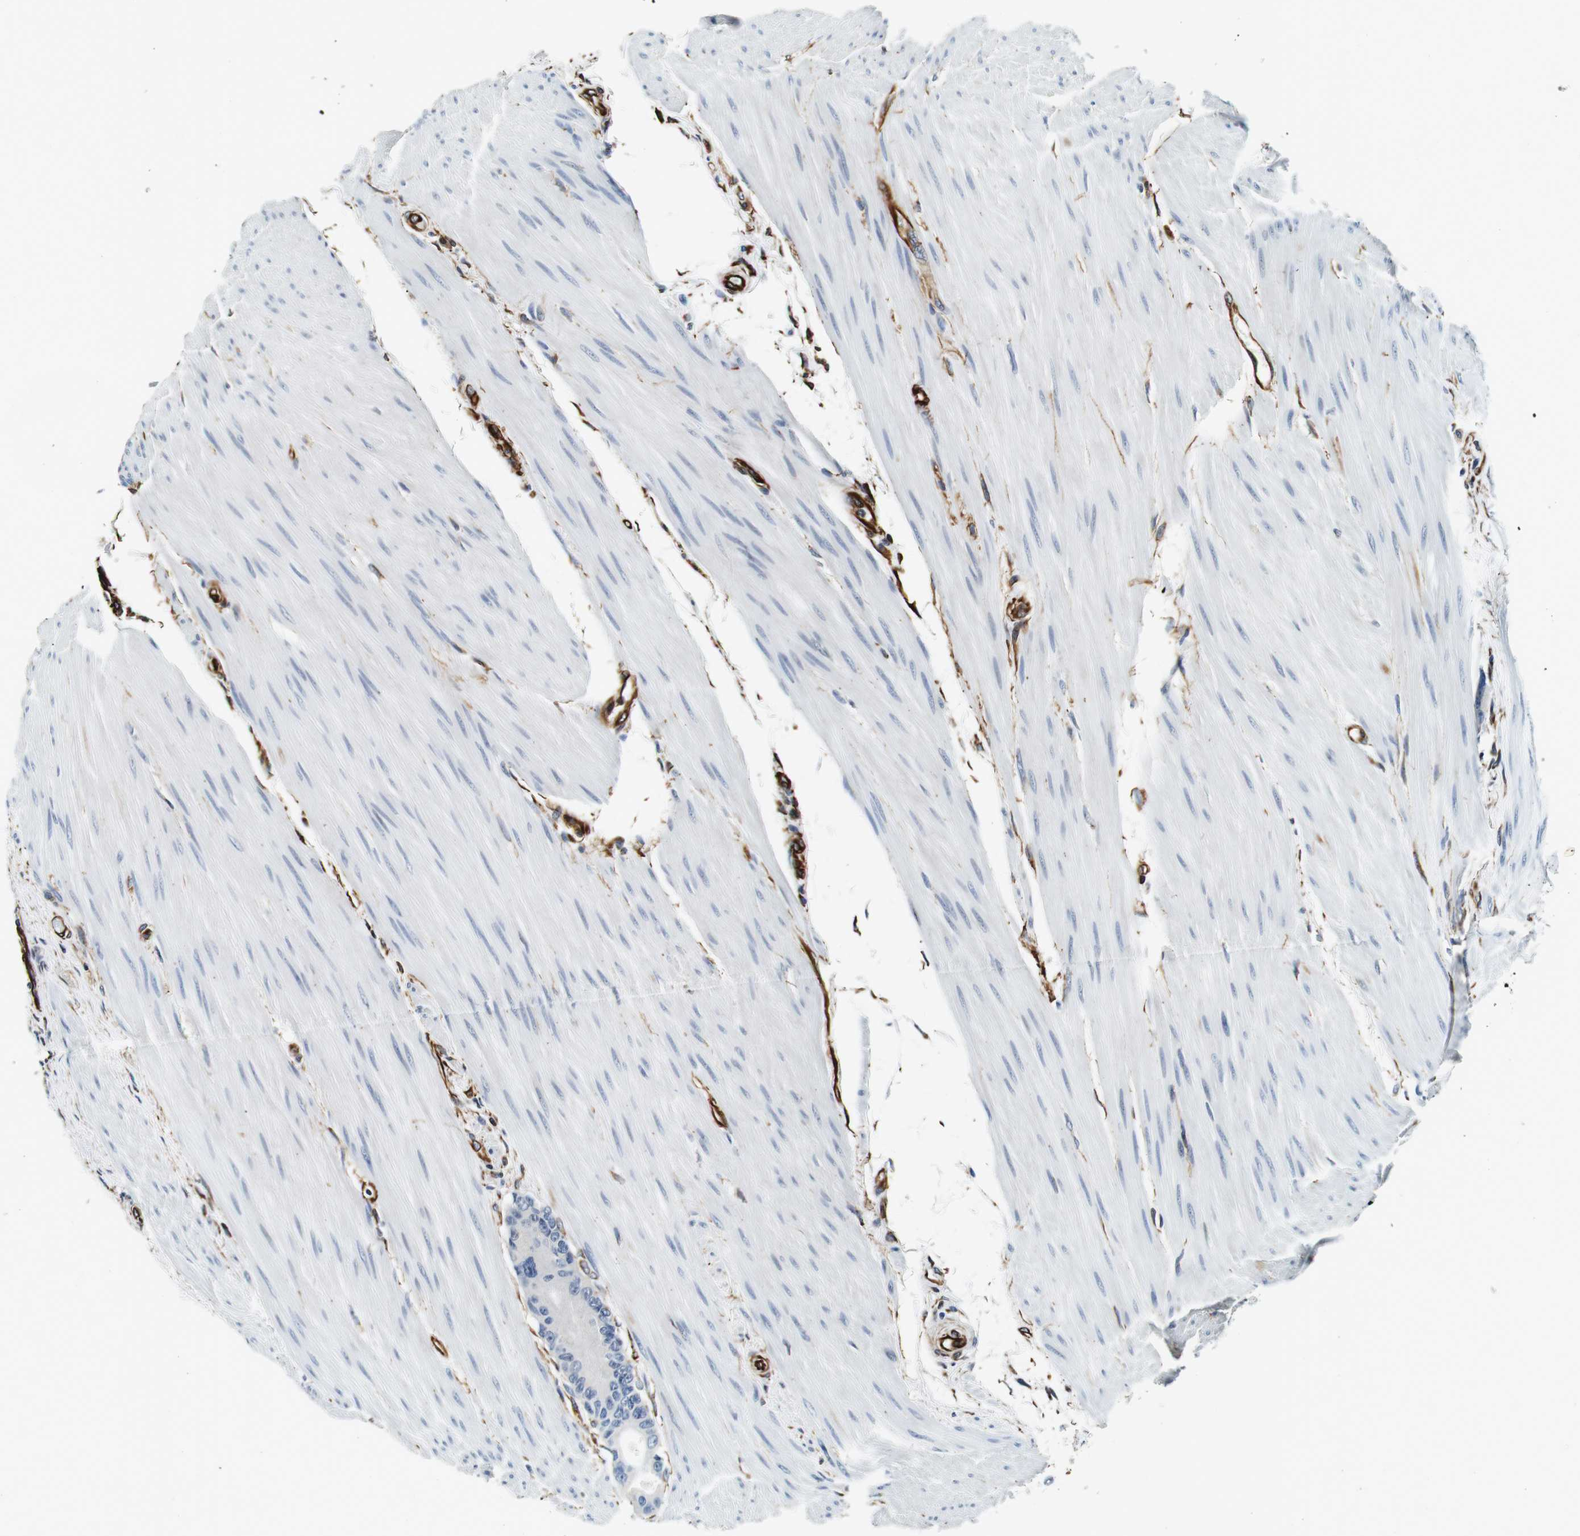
{"staining": {"intensity": "negative", "quantity": "none", "location": "none"}, "tissue": "colorectal cancer", "cell_type": "Tumor cells", "image_type": "cancer", "snomed": [{"axis": "morphology", "description": "Adenocarcinoma, NOS"}, {"axis": "topography", "description": "Rectum"}], "caption": "This is a micrograph of IHC staining of colorectal adenocarcinoma, which shows no positivity in tumor cells.", "gene": "GJE1", "patient": {"sex": "male", "age": 51}}